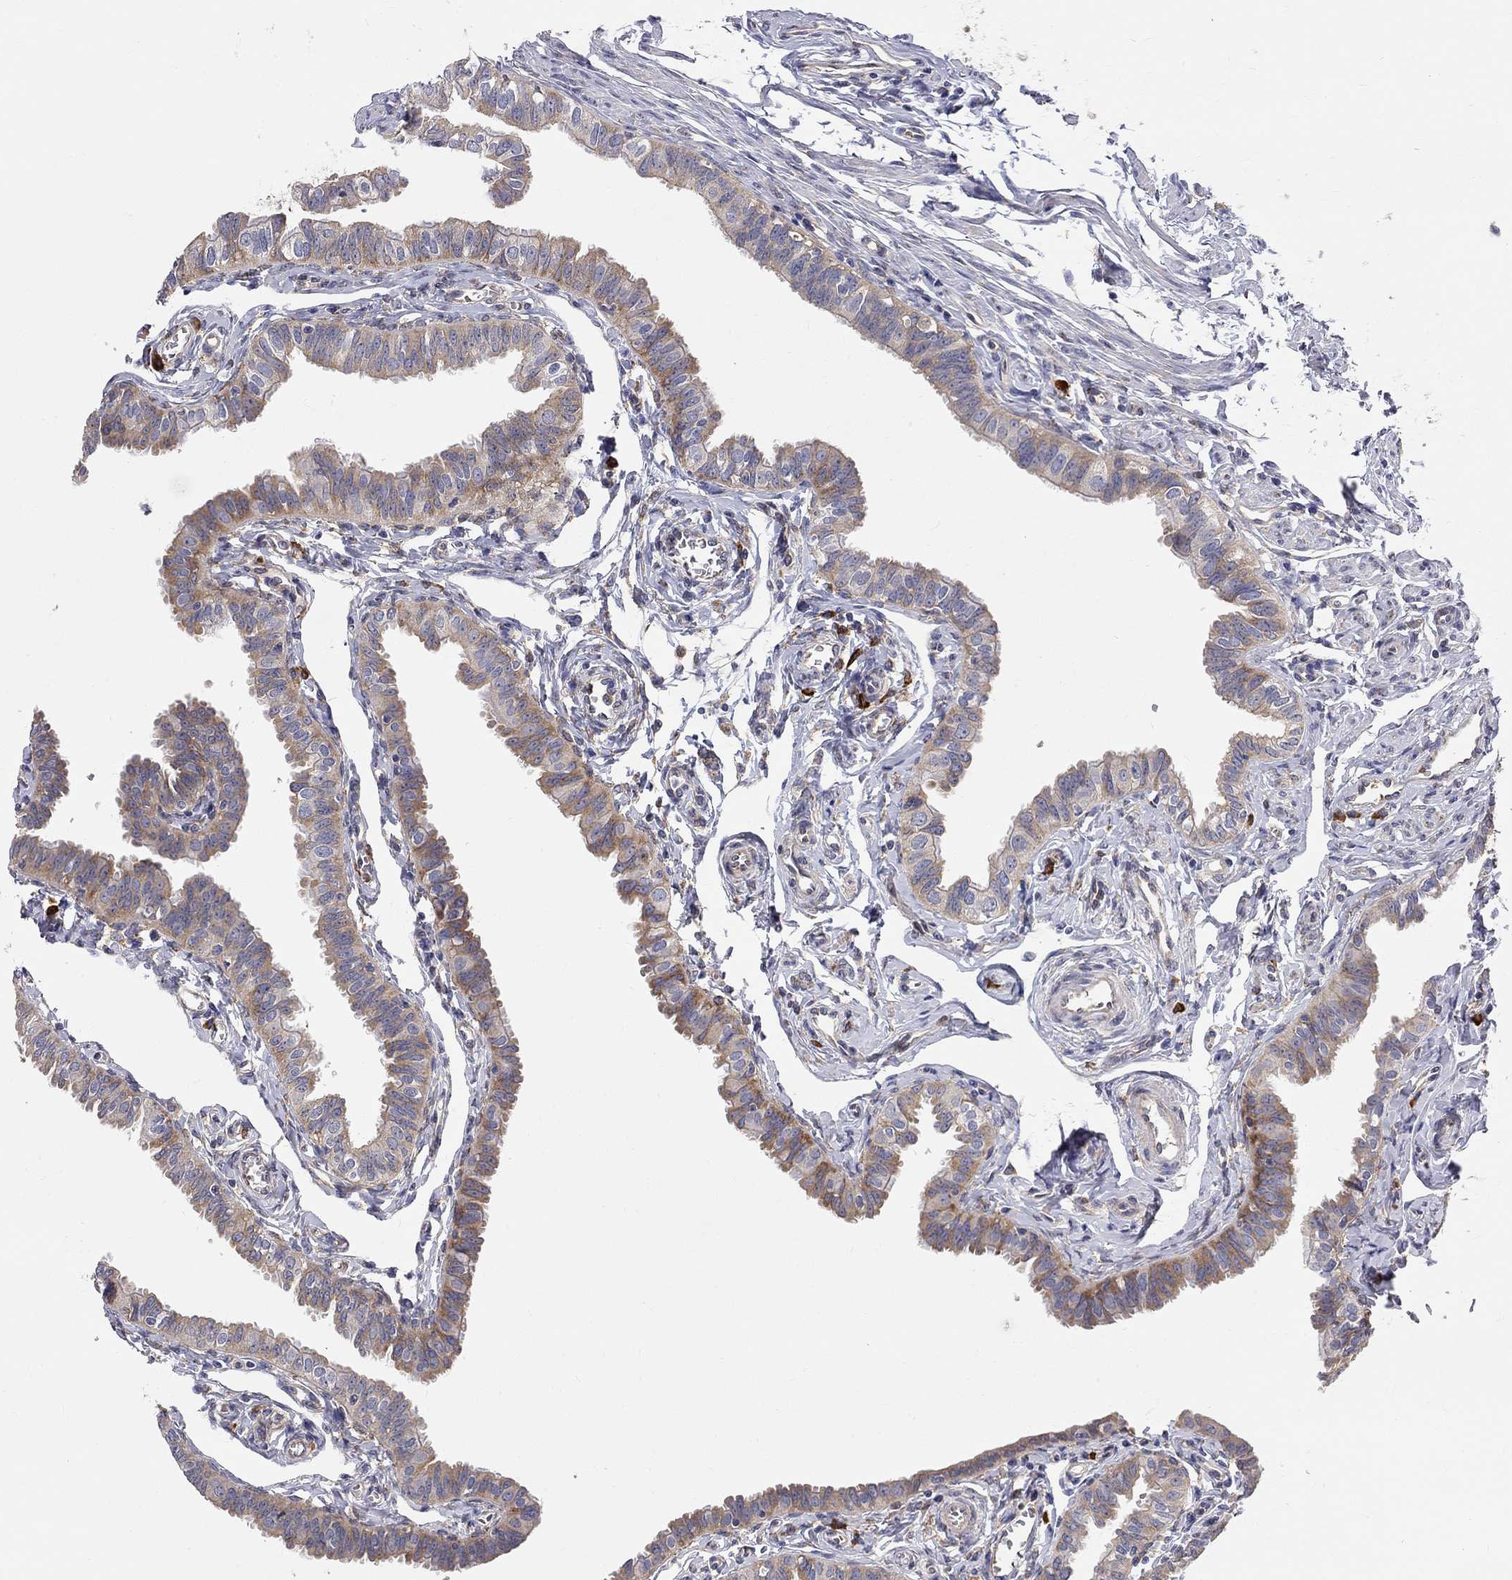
{"staining": {"intensity": "moderate", "quantity": "25%-75%", "location": "cytoplasmic/membranous"}, "tissue": "fallopian tube", "cell_type": "Glandular cells", "image_type": "normal", "snomed": [{"axis": "morphology", "description": "Normal tissue, NOS"}, {"axis": "topography", "description": "Fallopian tube"}], "caption": "Benign fallopian tube demonstrates moderate cytoplasmic/membranous staining in approximately 25%-75% of glandular cells, visualized by immunohistochemistry. (DAB IHC with brightfield microscopy, high magnification).", "gene": "CASTOR1", "patient": {"sex": "female", "age": 54}}